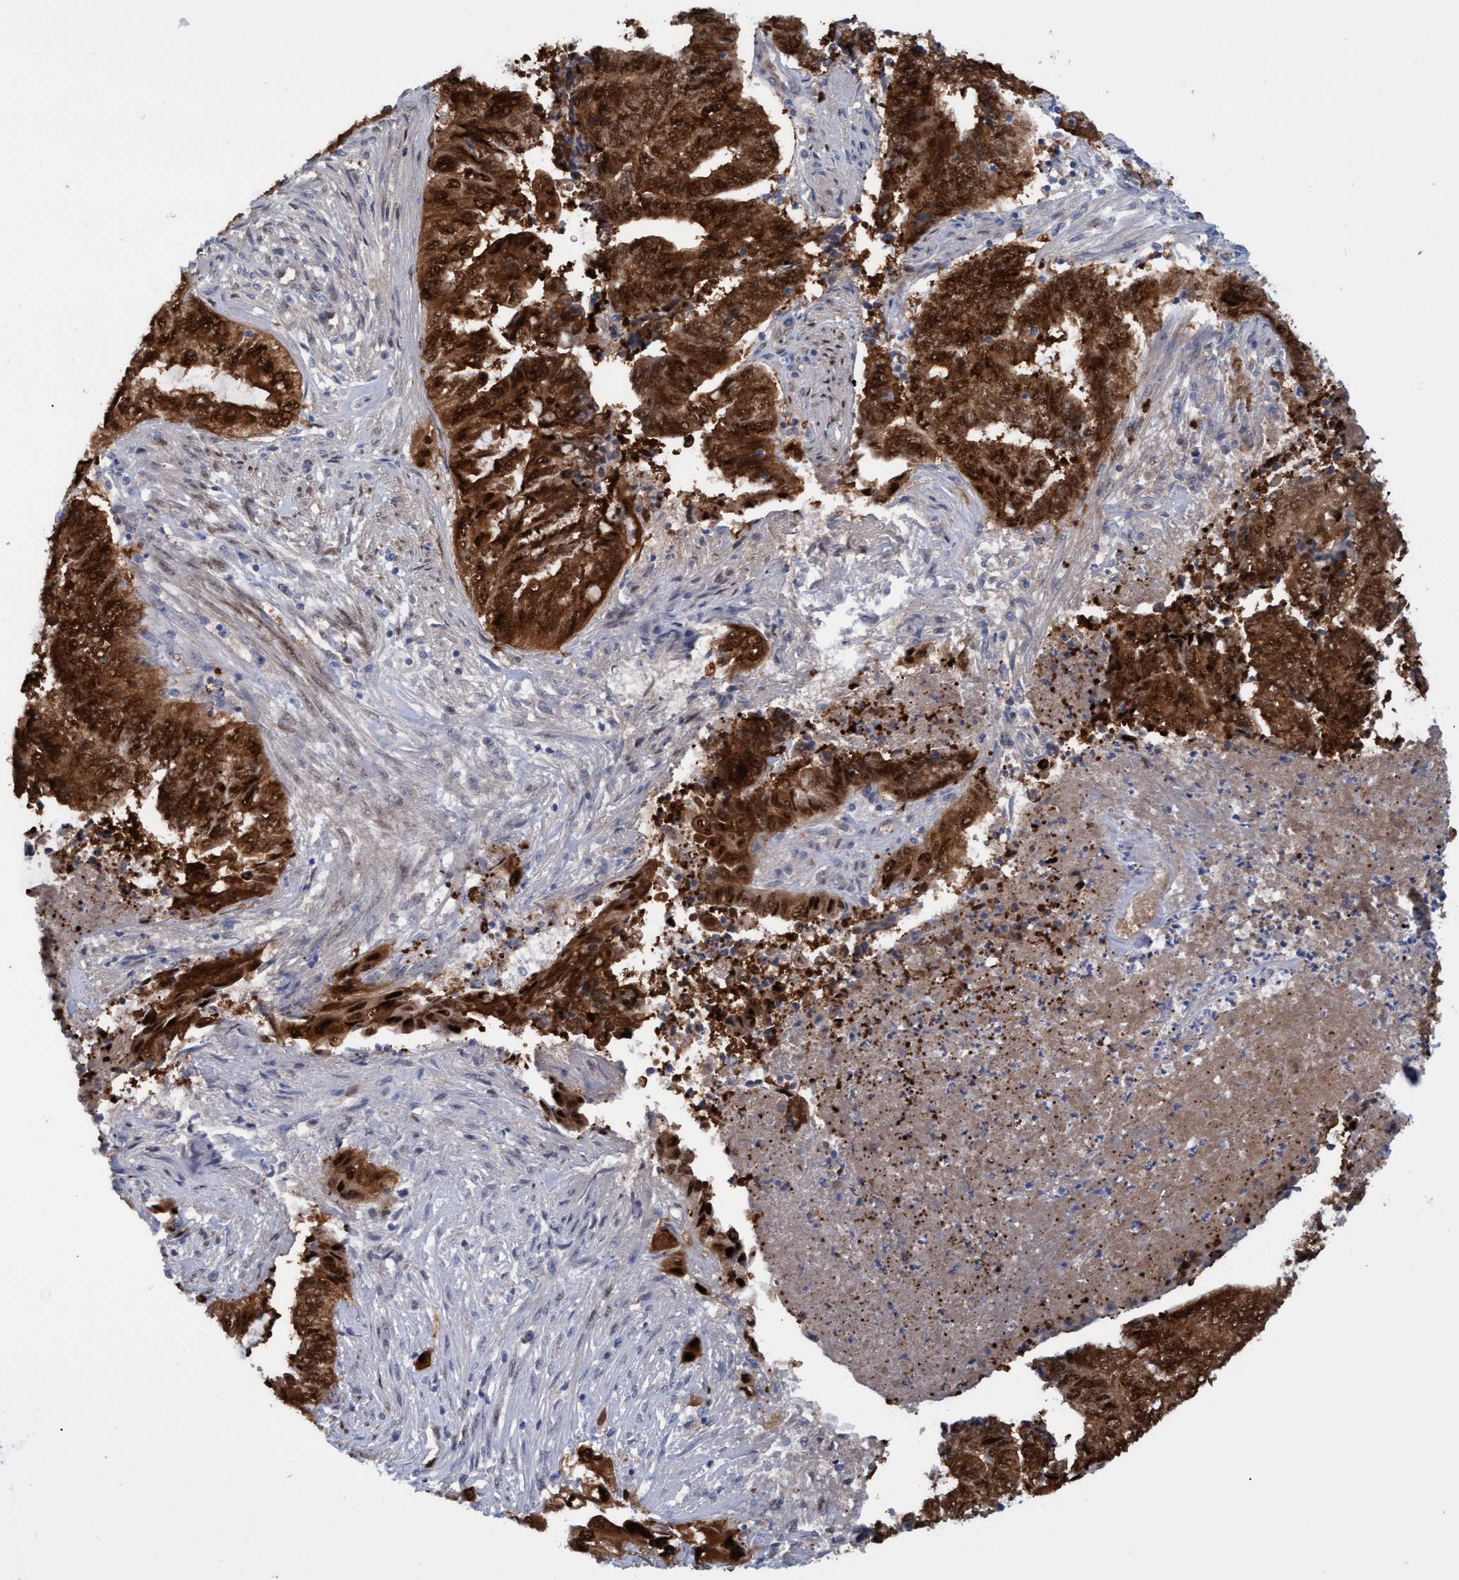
{"staining": {"intensity": "strong", "quantity": ">75%", "location": "cytoplasmic/membranous,nuclear"}, "tissue": "endometrial cancer", "cell_type": "Tumor cells", "image_type": "cancer", "snomed": [{"axis": "morphology", "description": "Adenocarcinoma, NOS"}, {"axis": "topography", "description": "Uterus"}, {"axis": "topography", "description": "Endometrium"}], "caption": "An immunohistochemistry photomicrograph of tumor tissue is shown. Protein staining in brown highlights strong cytoplasmic/membranous and nuclear positivity in adenocarcinoma (endometrial) within tumor cells.", "gene": "PINX1", "patient": {"sex": "female", "age": 70}}